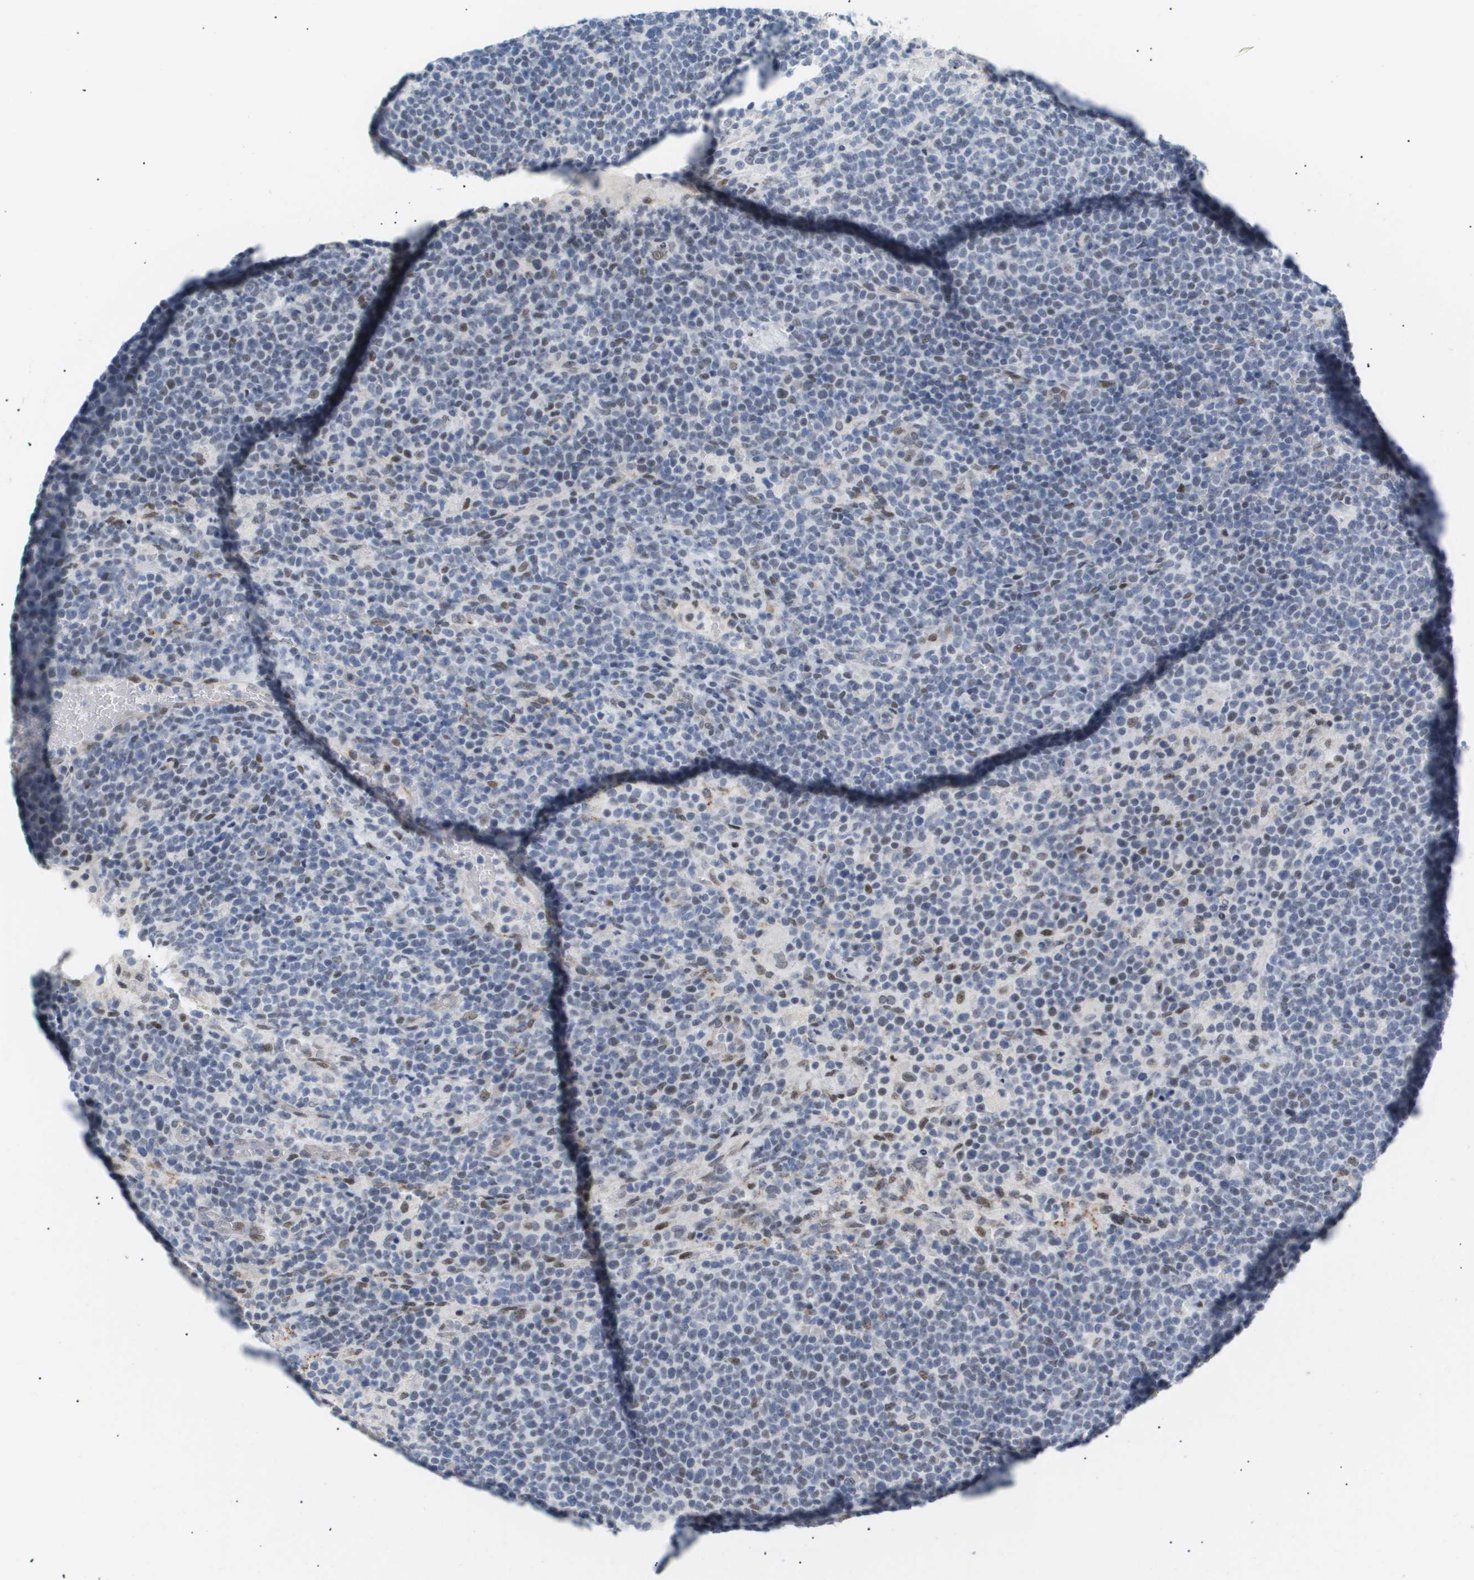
{"staining": {"intensity": "weak", "quantity": "<25%", "location": "nuclear"}, "tissue": "lymphoma", "cell_type": "Tumor cells", "image_type": "cancer", "snomed": [{"axis": "morphology", "description": "Malignant lymphoma, non-Hodgkin's type, High grade"}, {"axis": "topography", "description": "Lymph node"}], "caption": "DAB immunohistochemical staining of human high-grade malignant lymphoma, non-Hodgkin's type shows no significant positivity in tumor cells.", "gene": "PPARD", "patient": {"sex": "male", "age": 61}}